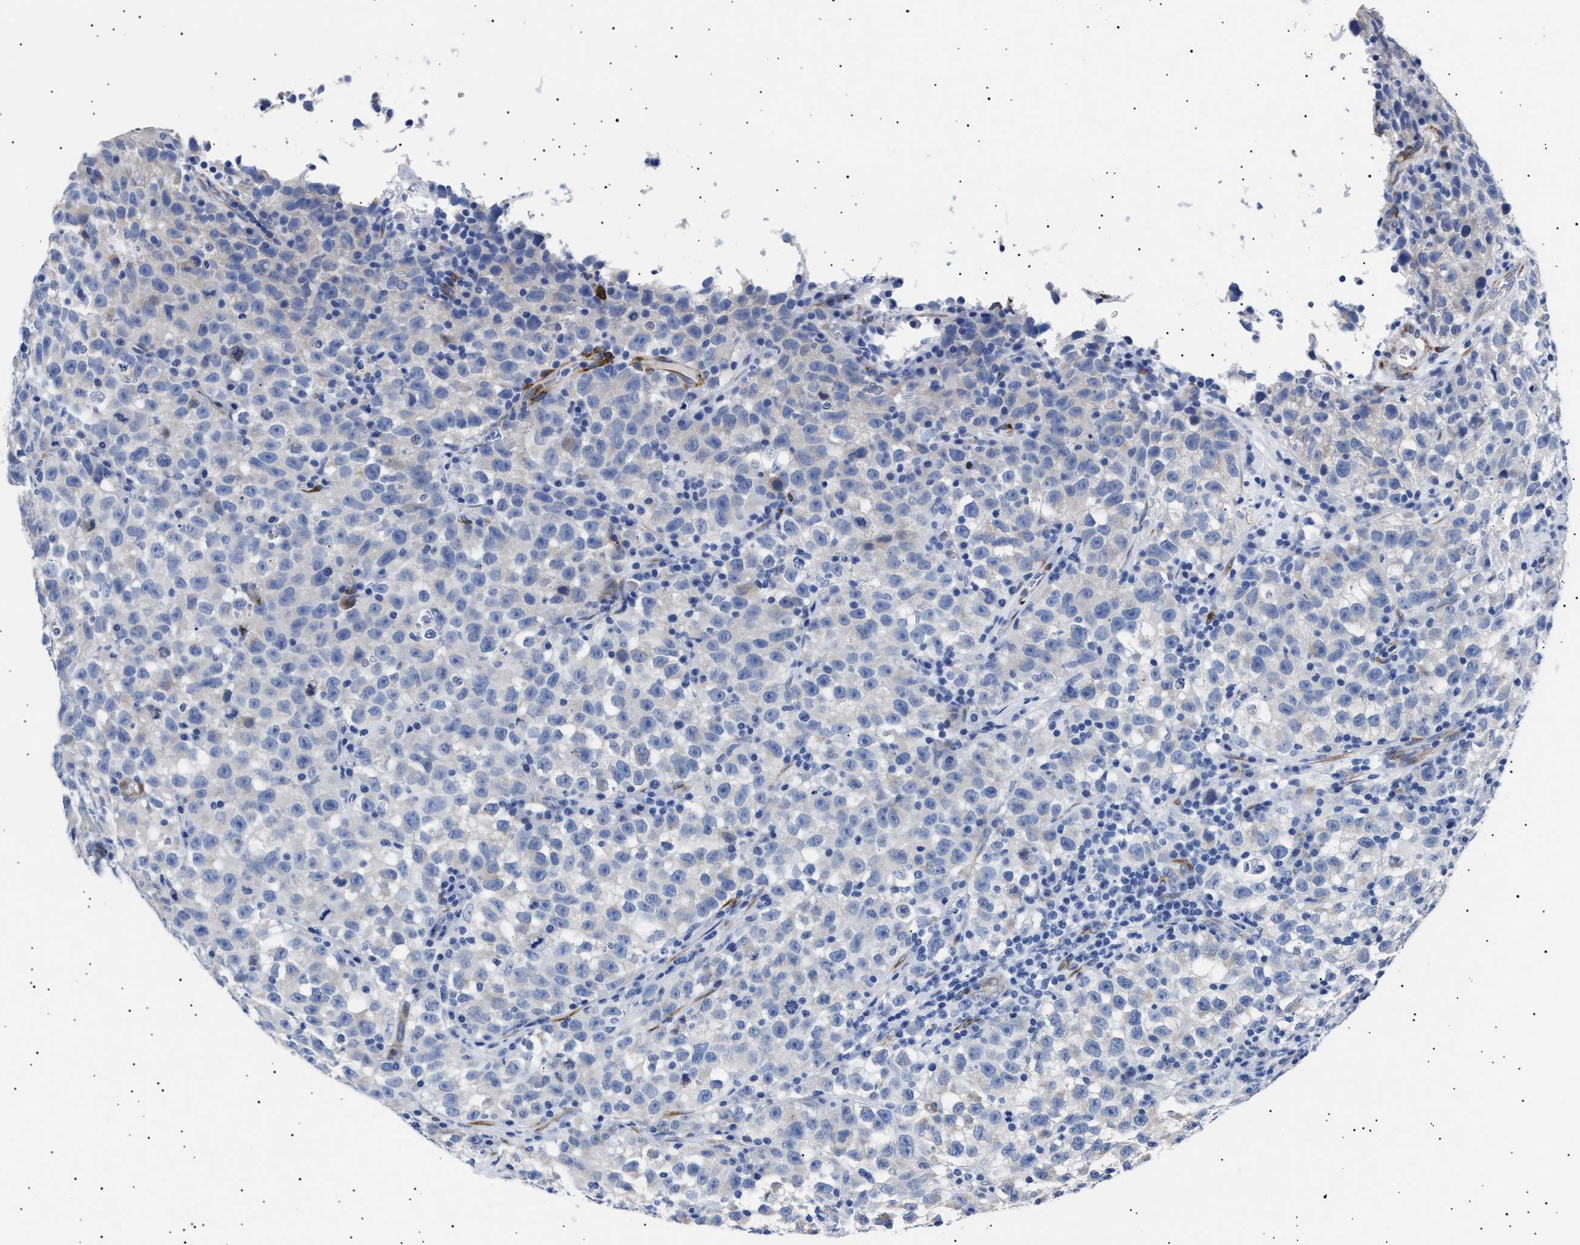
{"staining": {"intensity": "weak", "quantity": "<25%", "location": "cytoplasmic/membranous"}, "tissue": "testis cancer", "cell_type": "Tumor cells", "image_type": "cancer", "snomed": [{"axis": "morphology", "description": "Seminoma, NOS"}, {"axis": "topography", "description": "Testis"}], "caption": "Immunohistochemistry histopathology image of neoplastic tissue: human testis cancer stained with DAB (3,3'-diaminobenzidine) demonstrates no significant protein positivity in tumor cells. Brightfield microscopy of immunohistochemistry stained with DAB (brown) and hematoxylin (blue), captured at high magnification.", "gene": "HEMGN", "patient": {"sex": "male", "age": 22}}